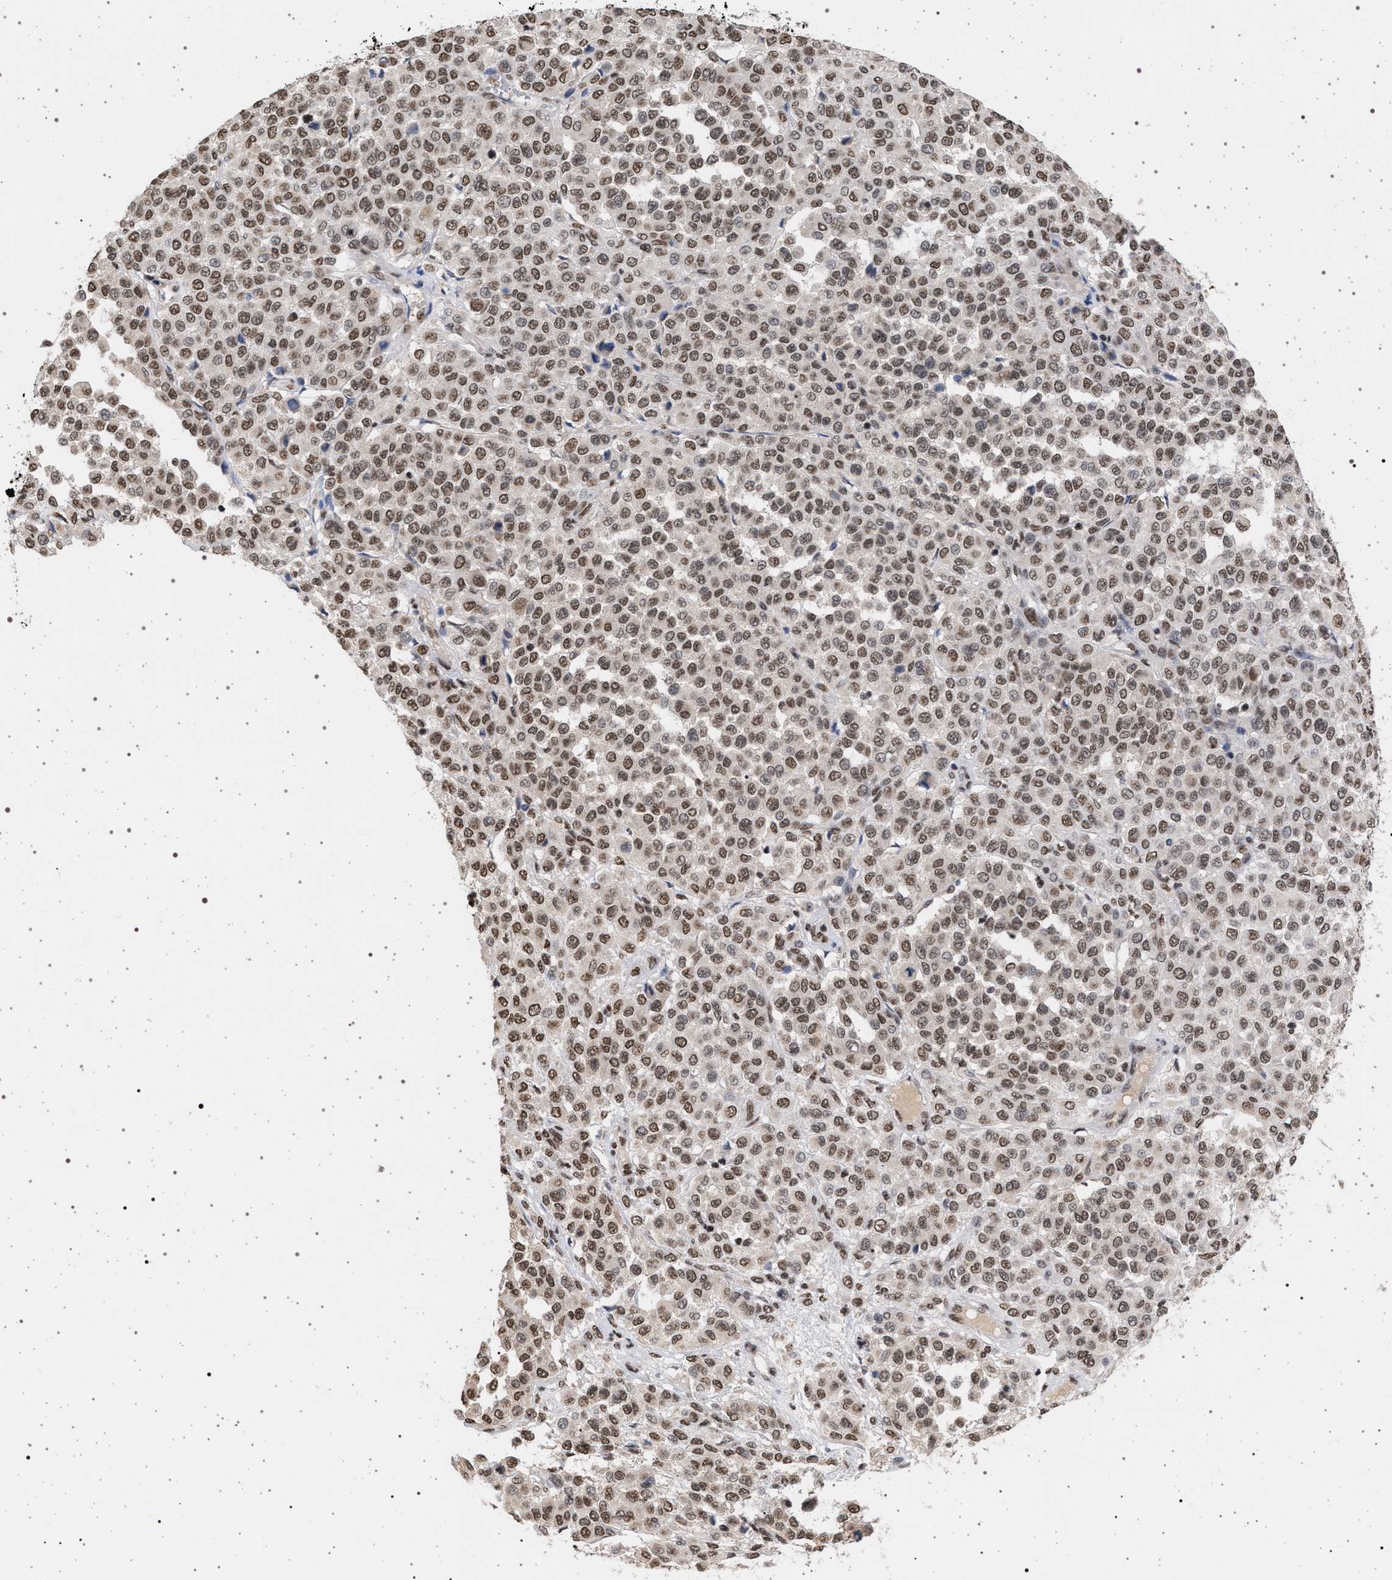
{"staining": {"intensity": "moderate", "quantity": ">75%", "location": "nuclear"}, "tissue": "melanoma", "cell_type": "Tumor cells", "image_type": "cancer", "snomed": [{"axis": "morphology", "description": "Malignant melanoma, Metastatic site"}, {"axis": "topography", "description": "Pancreas"}], "caption": "Melanoma tissue shows moderate nuclear positivity in about >75% of tumor cells, visualized by immunohistochemistry.", "gene": "PHF12", "patient": {"sex": "female", "age": 30}}